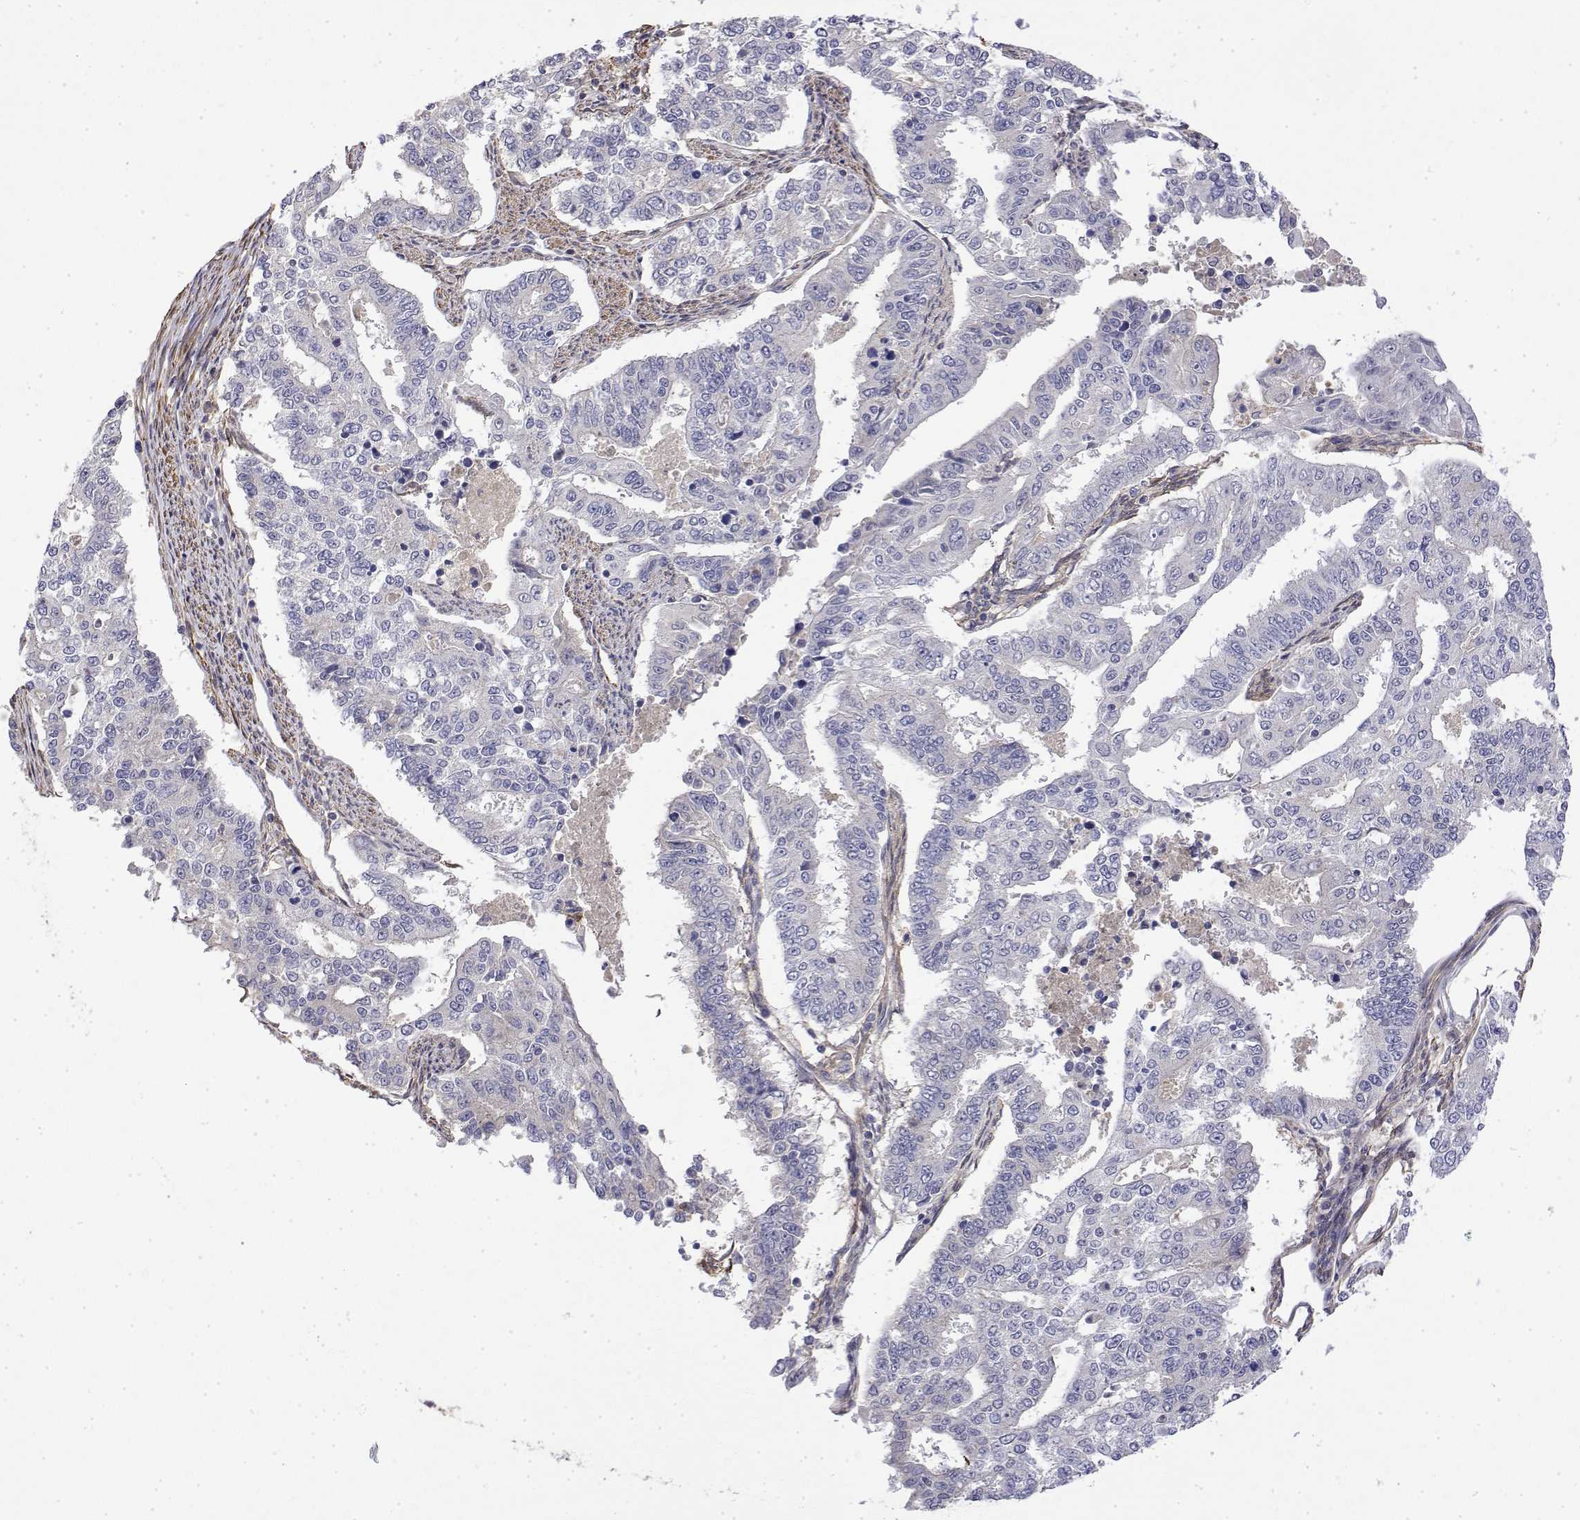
{"staining": {"intensity": "negative", "quantity": "none", "location": "none"}, "tissue": "endometrial cancer", "cell_type": "Tumor cells", "image_type": "cancer", "snomed": [{"axis": "morphology", "description": "Adenocarcinoma, NOS"}, {"axis": "topography", "description": "Uterus"}], "caption": "Immunohistochemistry (IHC) histopathology image of neoplastic tissue: endometrial adenocarcinoma stained with DAB (3,3'-diaminobenzidine) demonstrates no significant protein expression in tumor cells.", "gene": "SOWAHD", "patient": {"sex": "female", "age": 59}}